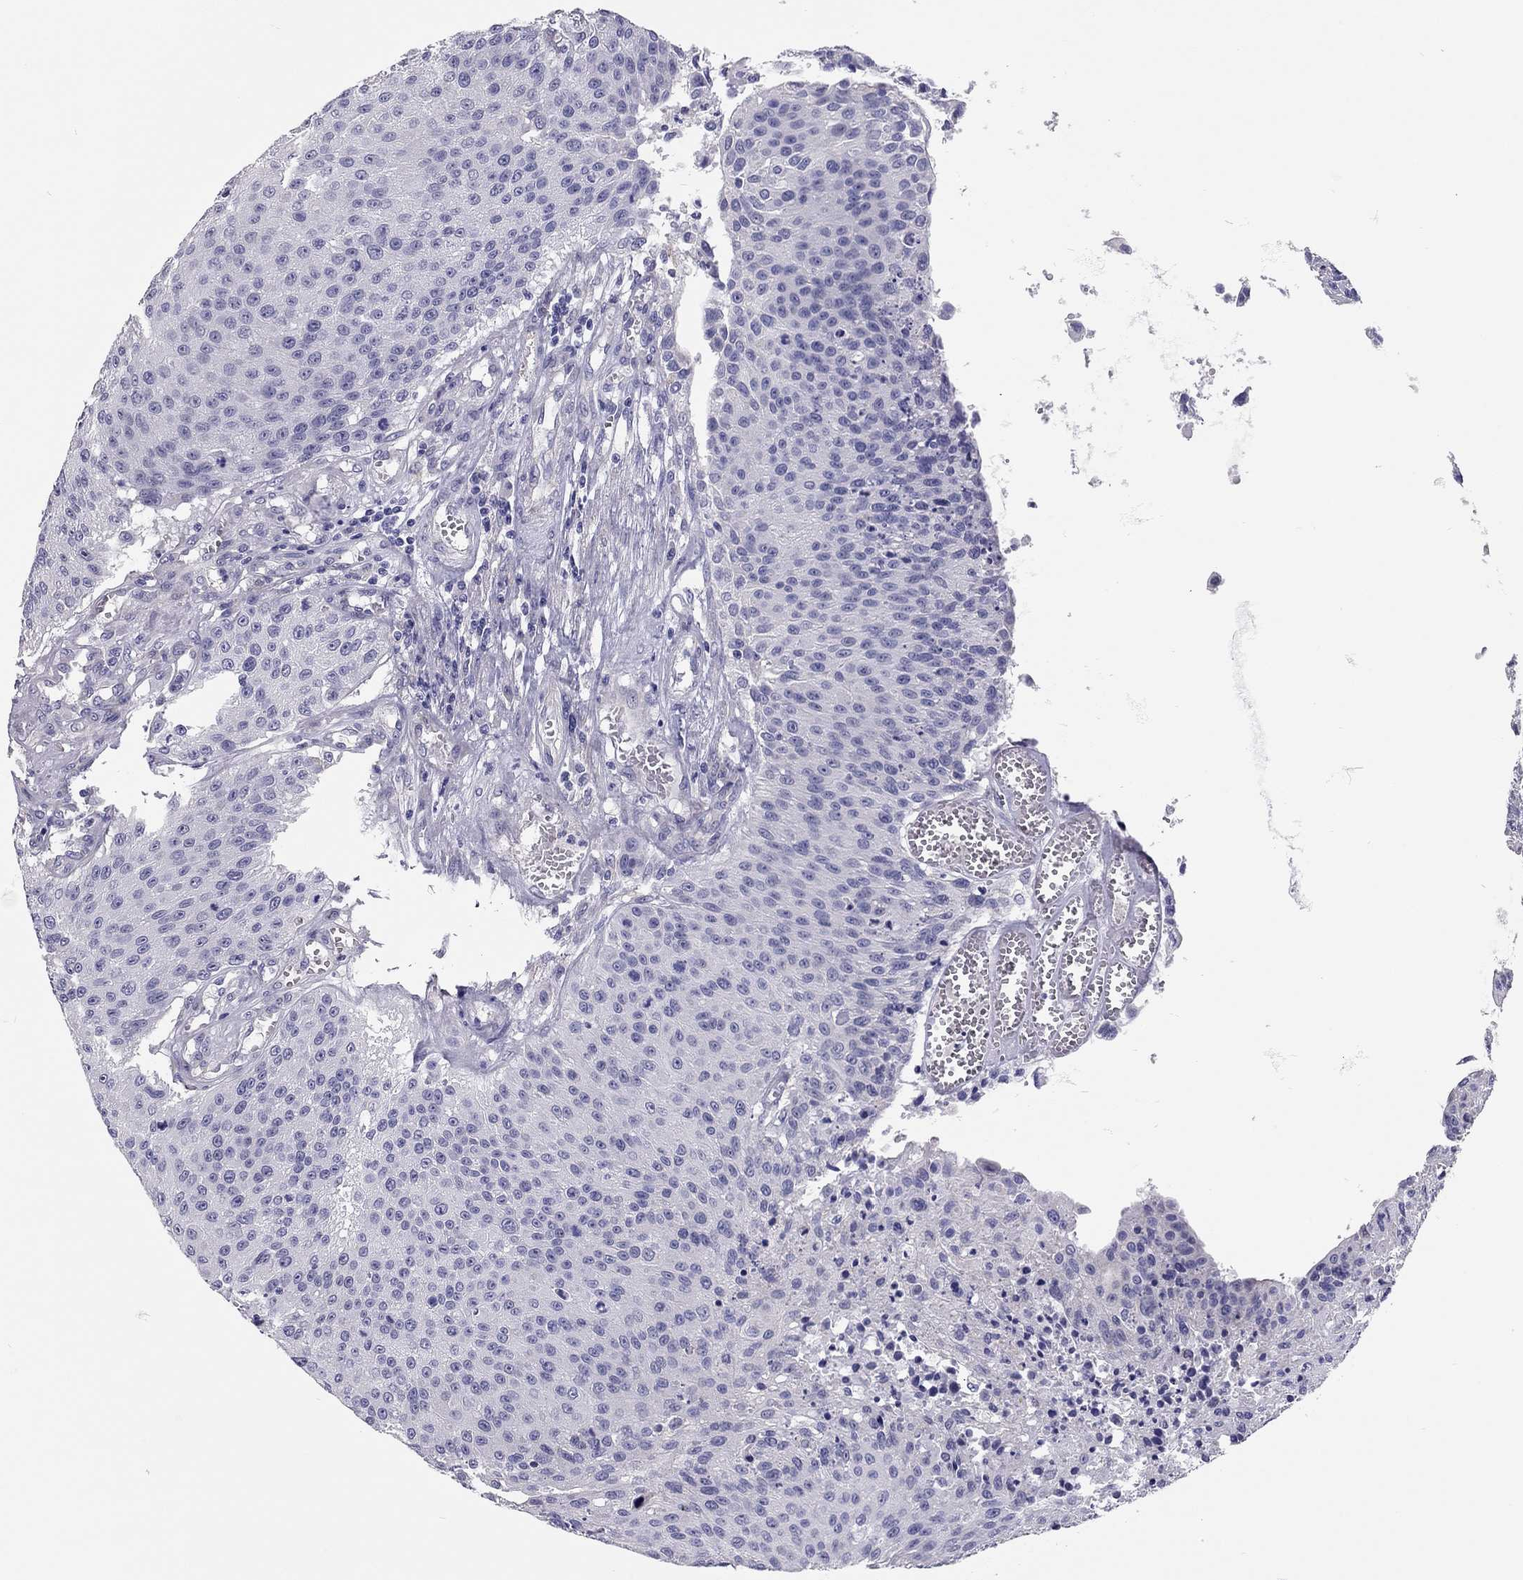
{"staining": {"intensity": "negative", "quantity": "none", "location": "none"}, "tissue": "urothelial cancer", "cell_type": "Tumor cells", "image_type": "cancer", "snomed": [{"axis": "morphology", "description": "Urothelial carcinoma, NOS"}, {"axis": "topography", "description": "Urinary bladder"}], "caption": "The photomicrograph demonstrates no significant staining in tumor cells of urothelial cancer.", "gene": "SCARB1", "patient": {"sex": "male", "age": 55}}